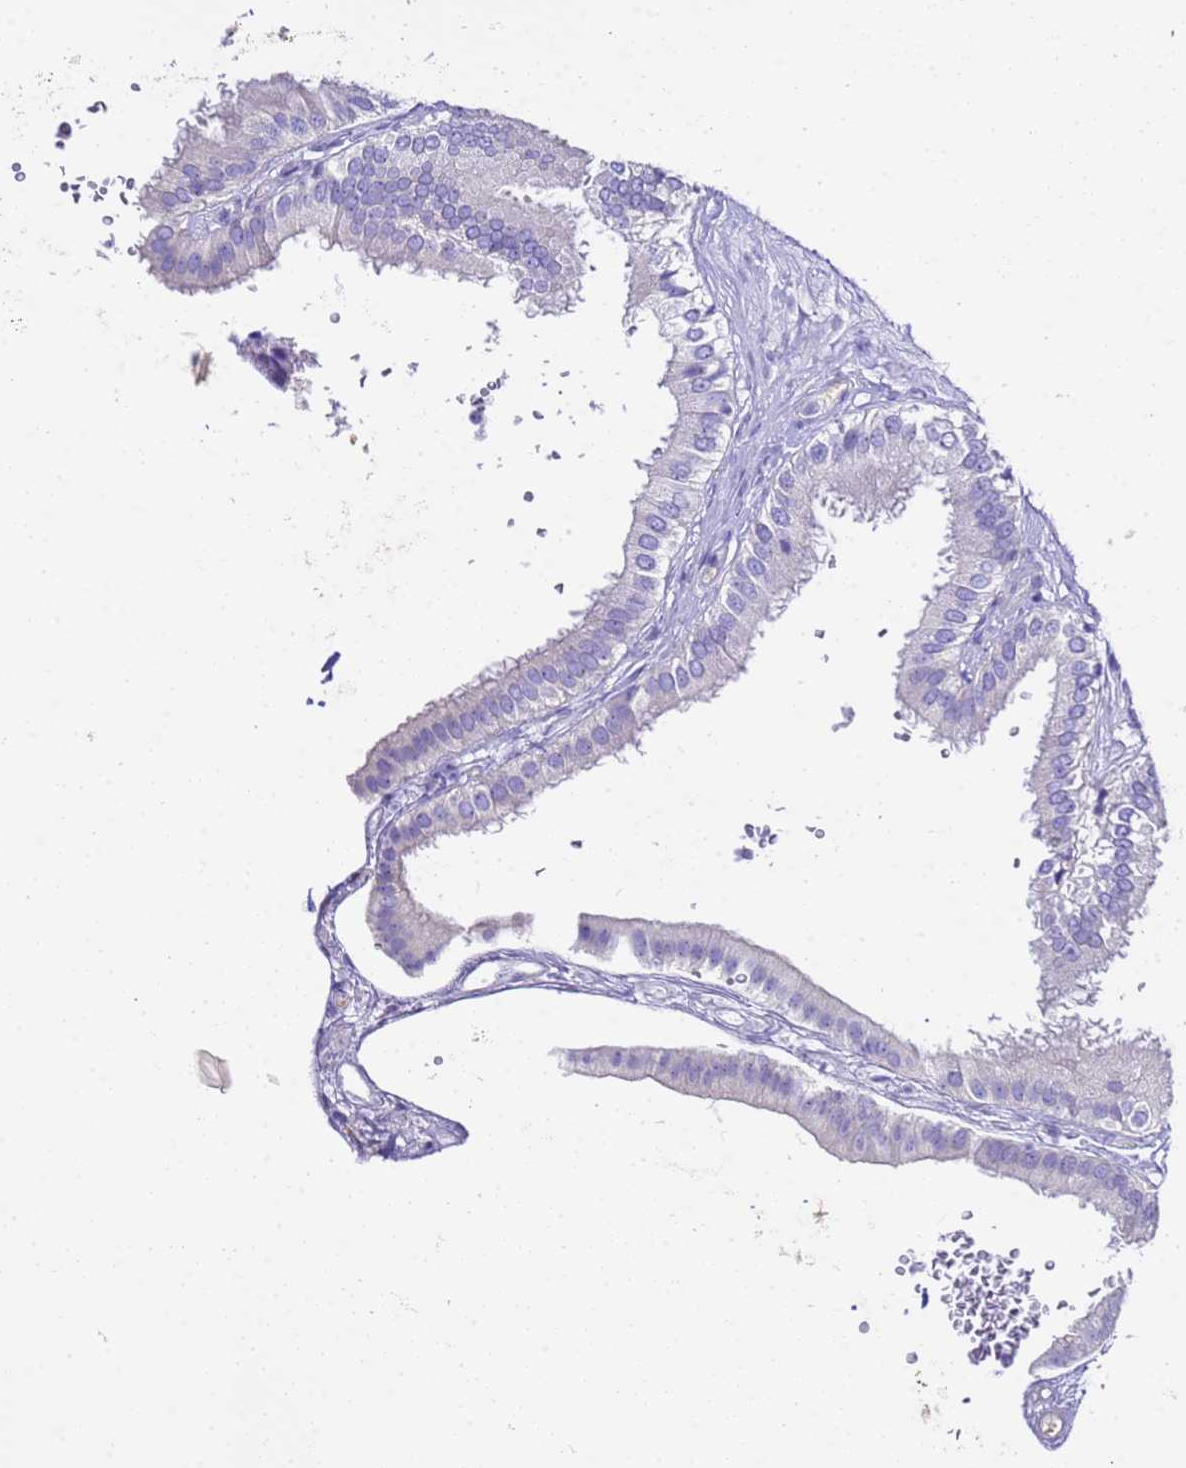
{"staining": {"intensity": "negative", "quantity": "none", "location": "none"}, "tissue": "gallbladder", "cell_type": "Glandular cells", "image_type": "normal", "snomed": [{"axis": "morphology", "description": "Normal tissue, NOS"}, {"axis": "topography", "description": "Gallbladder"}], "caption": "IHC micrograph of unremarkable gallbladder: human gallbladder stained with DAB (3,3'-diaminobenzidine) exhibits no significant protein staining in glandular cells. (DAB (3,3'-diaminobenzidine) IHC, high magnification).", "gene": "FAM72A", "patient": {"sex": "female", "age": 61}}